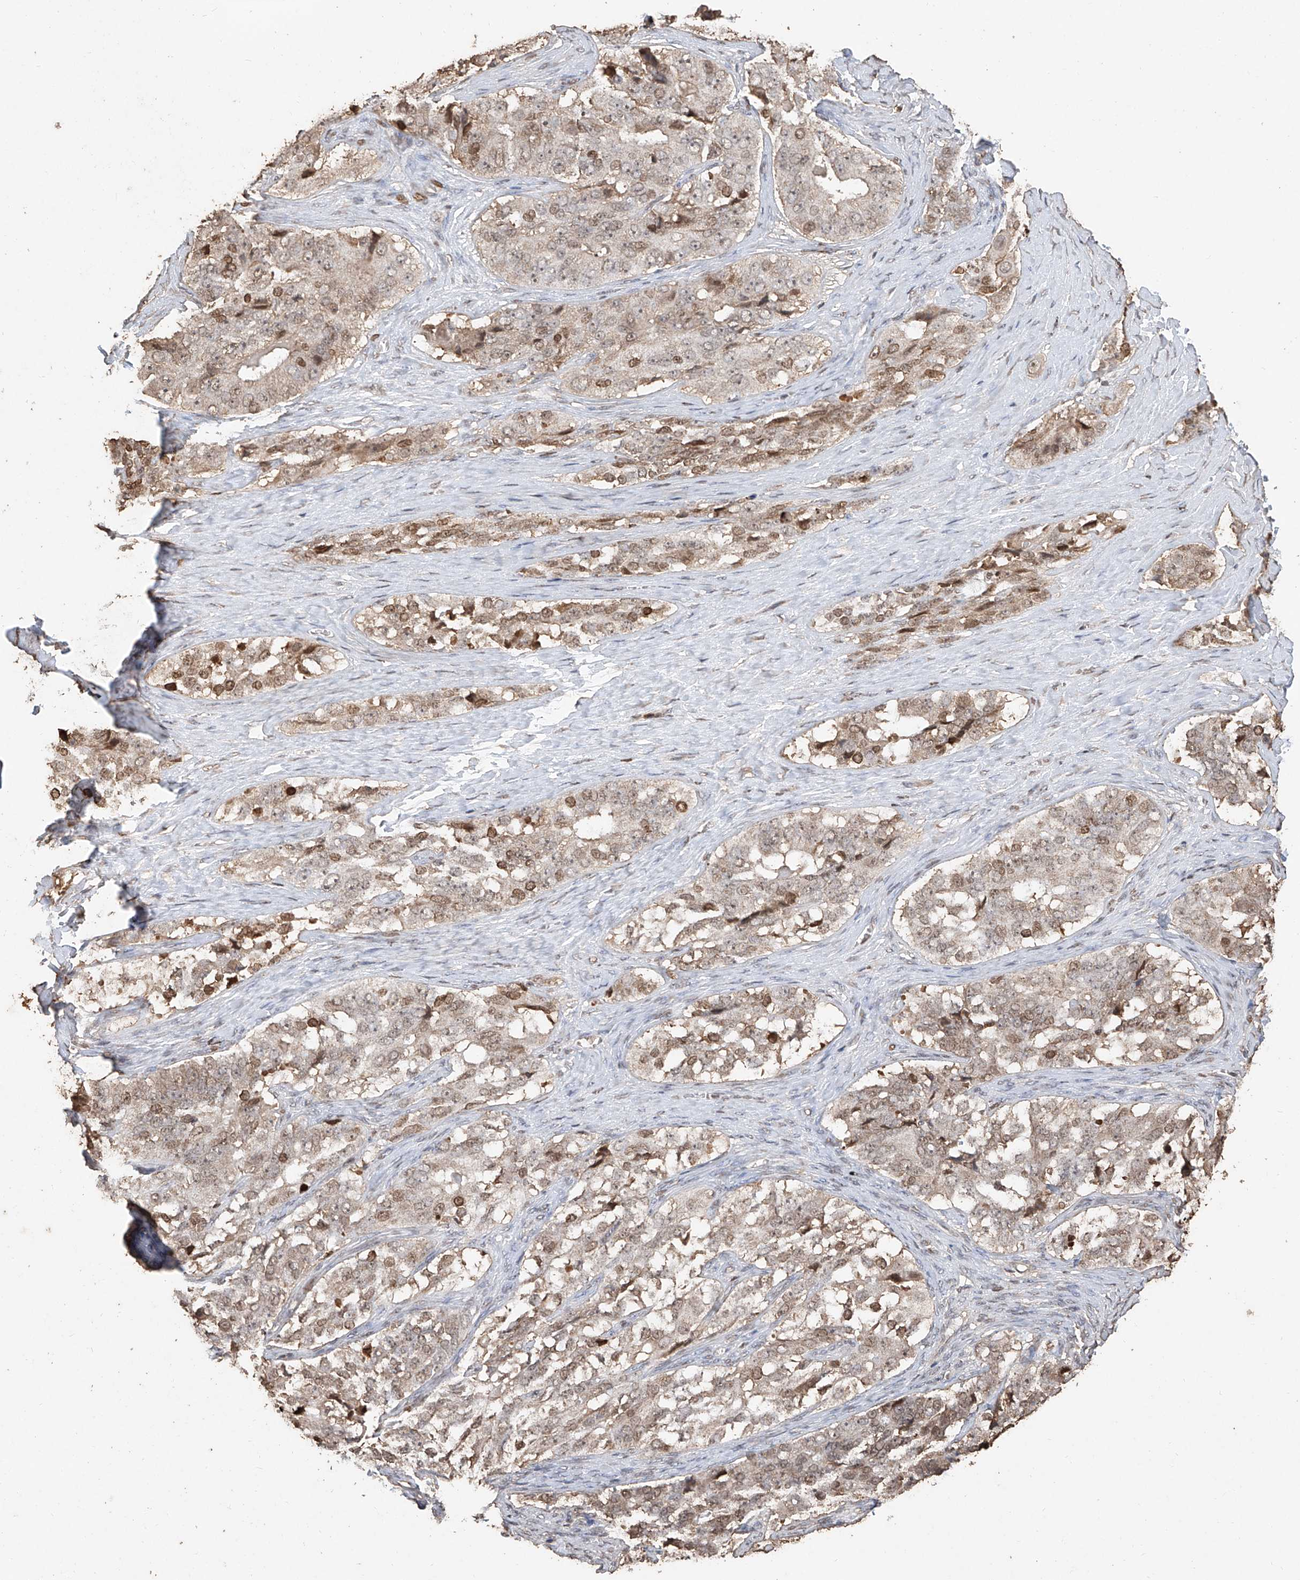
{"staining": {"intensity": "moderate", "quantity": "<25%", "location": "cytoplasmic/membranous,nuclear"}, "tissue": "ovarian cancer", "cell_type": "Tumor cells", "image_type": "cancer", "snomed": [{"axis": "morphology", "description": "Carcinoma, endometroid"}, {"axis": "topography", "description": "Ovary"}], "caption": "The immunohistochemical stain labels moderate cytoplasmic/membranous and nuclear staining in tumor cells of ovarian cancer (endometroid carcinoma) tissue.", "gene": "ELOVL1", "patient": {"sex": "female", "age": 51}}